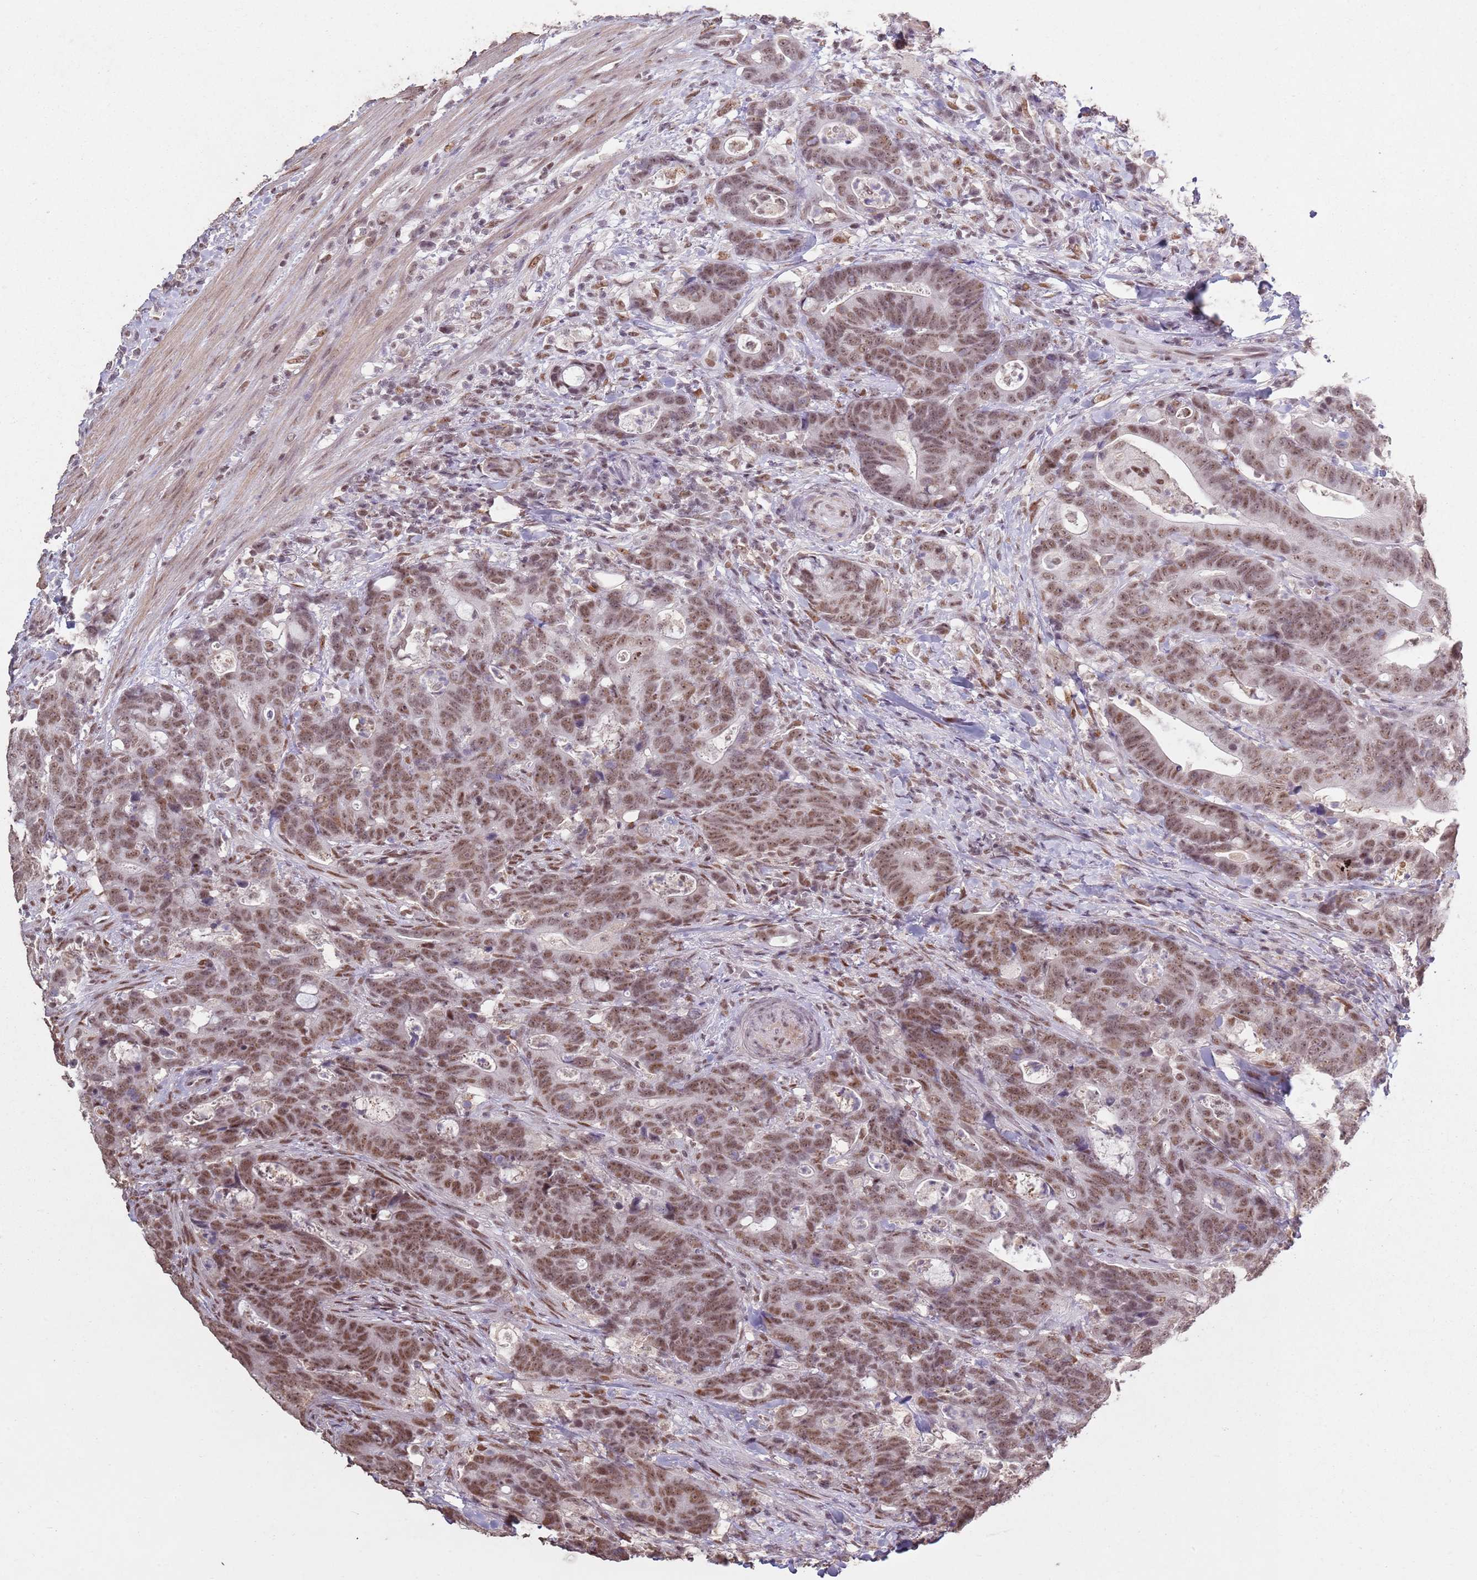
{"staining": {"intensity": "moderate", "quantity": ">75%", "location": "nuclear"}, "tissue": "colorectal cancer", "cell_type": "Tumor cells", "image_type": "cancer", "snomed": [{"axis": "morphology", "description": "Adenocarcinoma, NOS"}, {"axis": "topography", "description": "Colon"}], "caption": "The micrograph demonstrates staining of adenocarcinoma (colorectal), revealing moderate nuclear protein staining (brown color) within tumor cells.", "gene": "ARL14EP", "patient": {"sex": "female", "age": 82}}